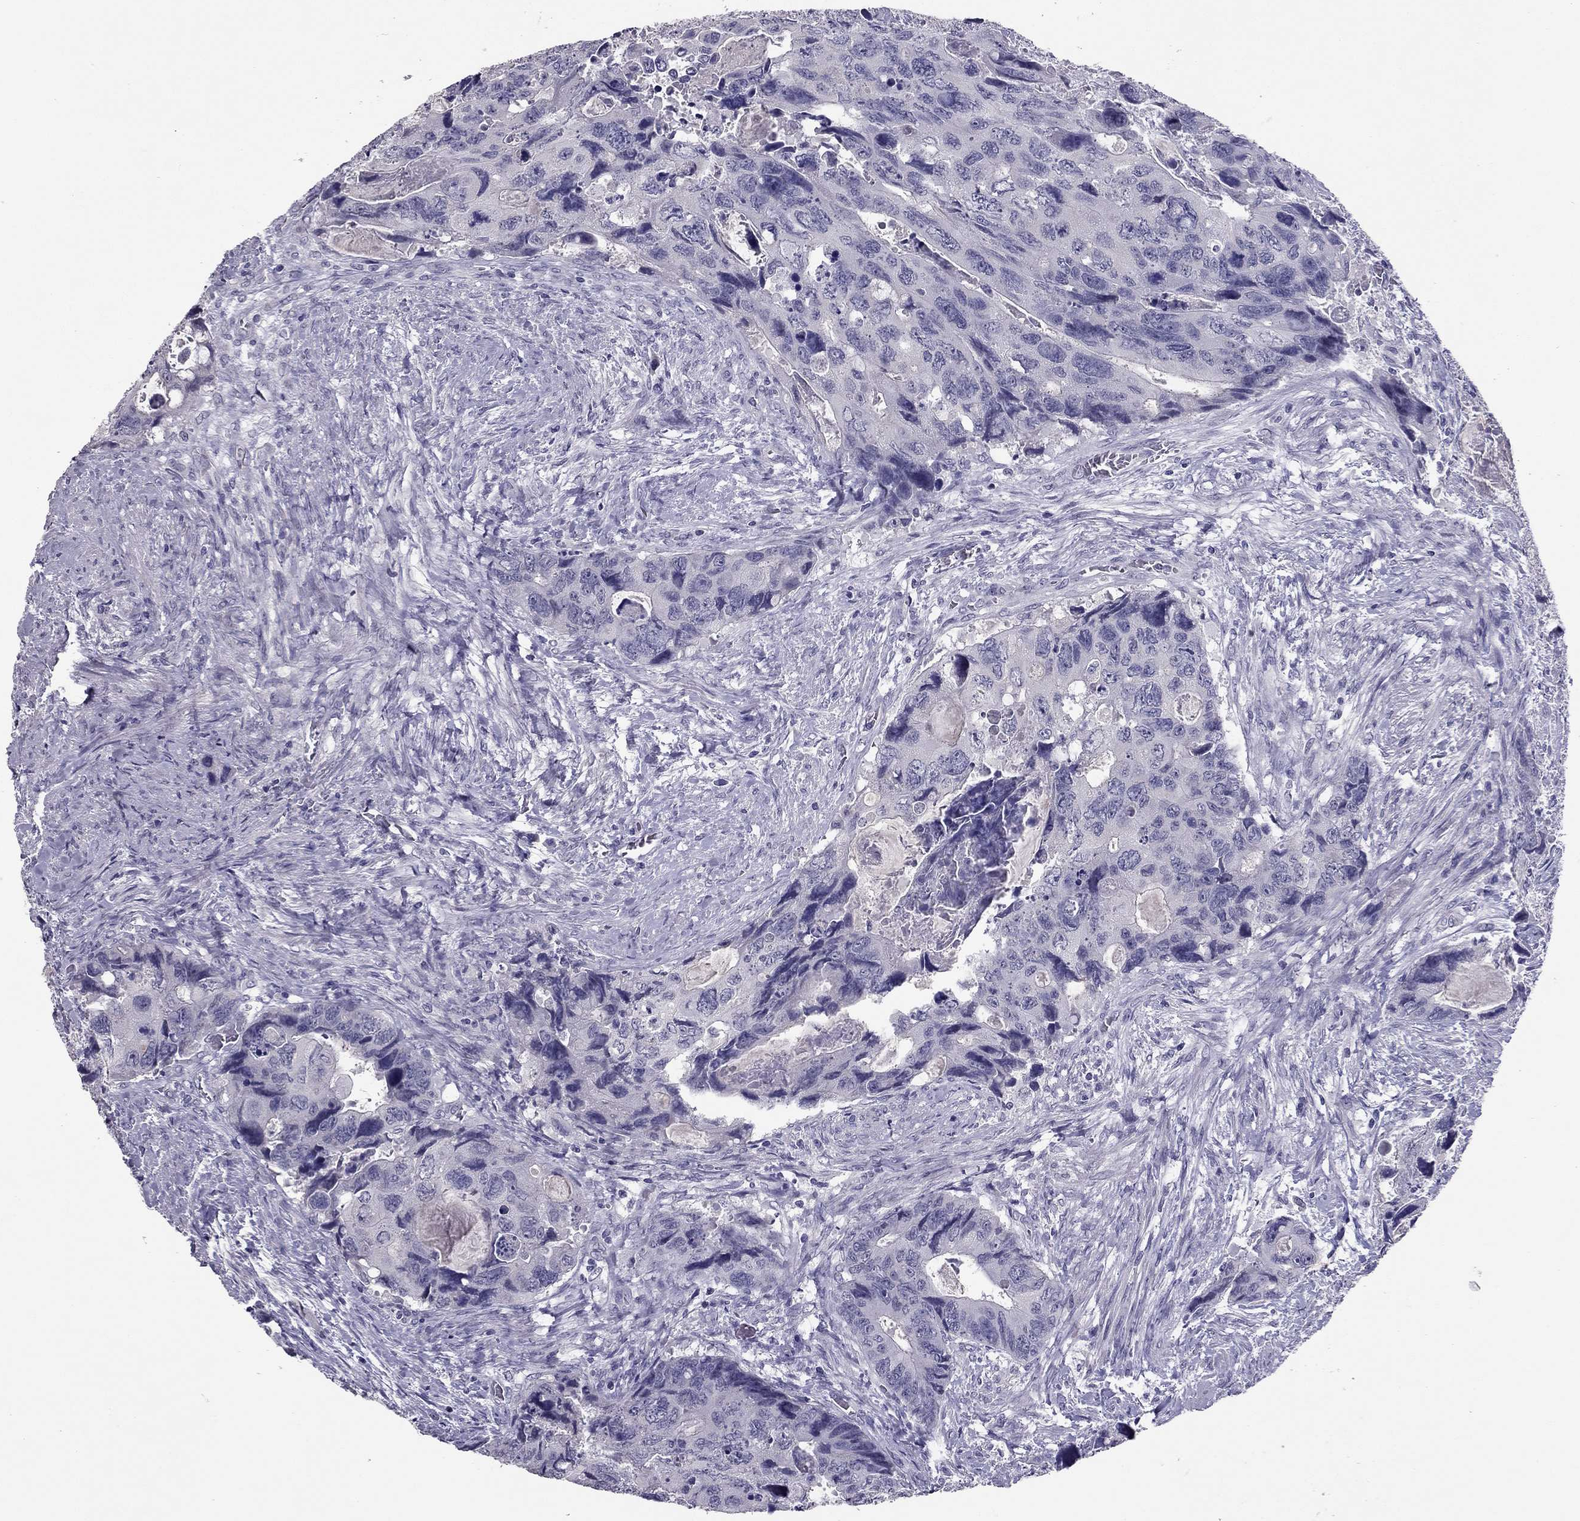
{"staining": {"intensity": "negative", "quantity": "none", "location": "none"}, "tissue": "colorectal cancer", "cell_type": "Tumor cells", "image_type": "cancer", "snomed": [{"axis": "morphology", "description": "Adenocarcinoma, NOS"}, {"axis": "topography", "description": "Rectum"}], "caption": "This photomicrograph is of colorectal cancer stained with immunohistochemistry to label a protein in brown with the nuclei are counter-stained blue. There is no staining in tumor cells. The staining is performed using DAB (3,3'-diaminobenzidine) brown chromogen with nuclei counter-stained in using hematoxylin.", "gene": "RHO", "patient": {"sex": "male", "age": 62}}